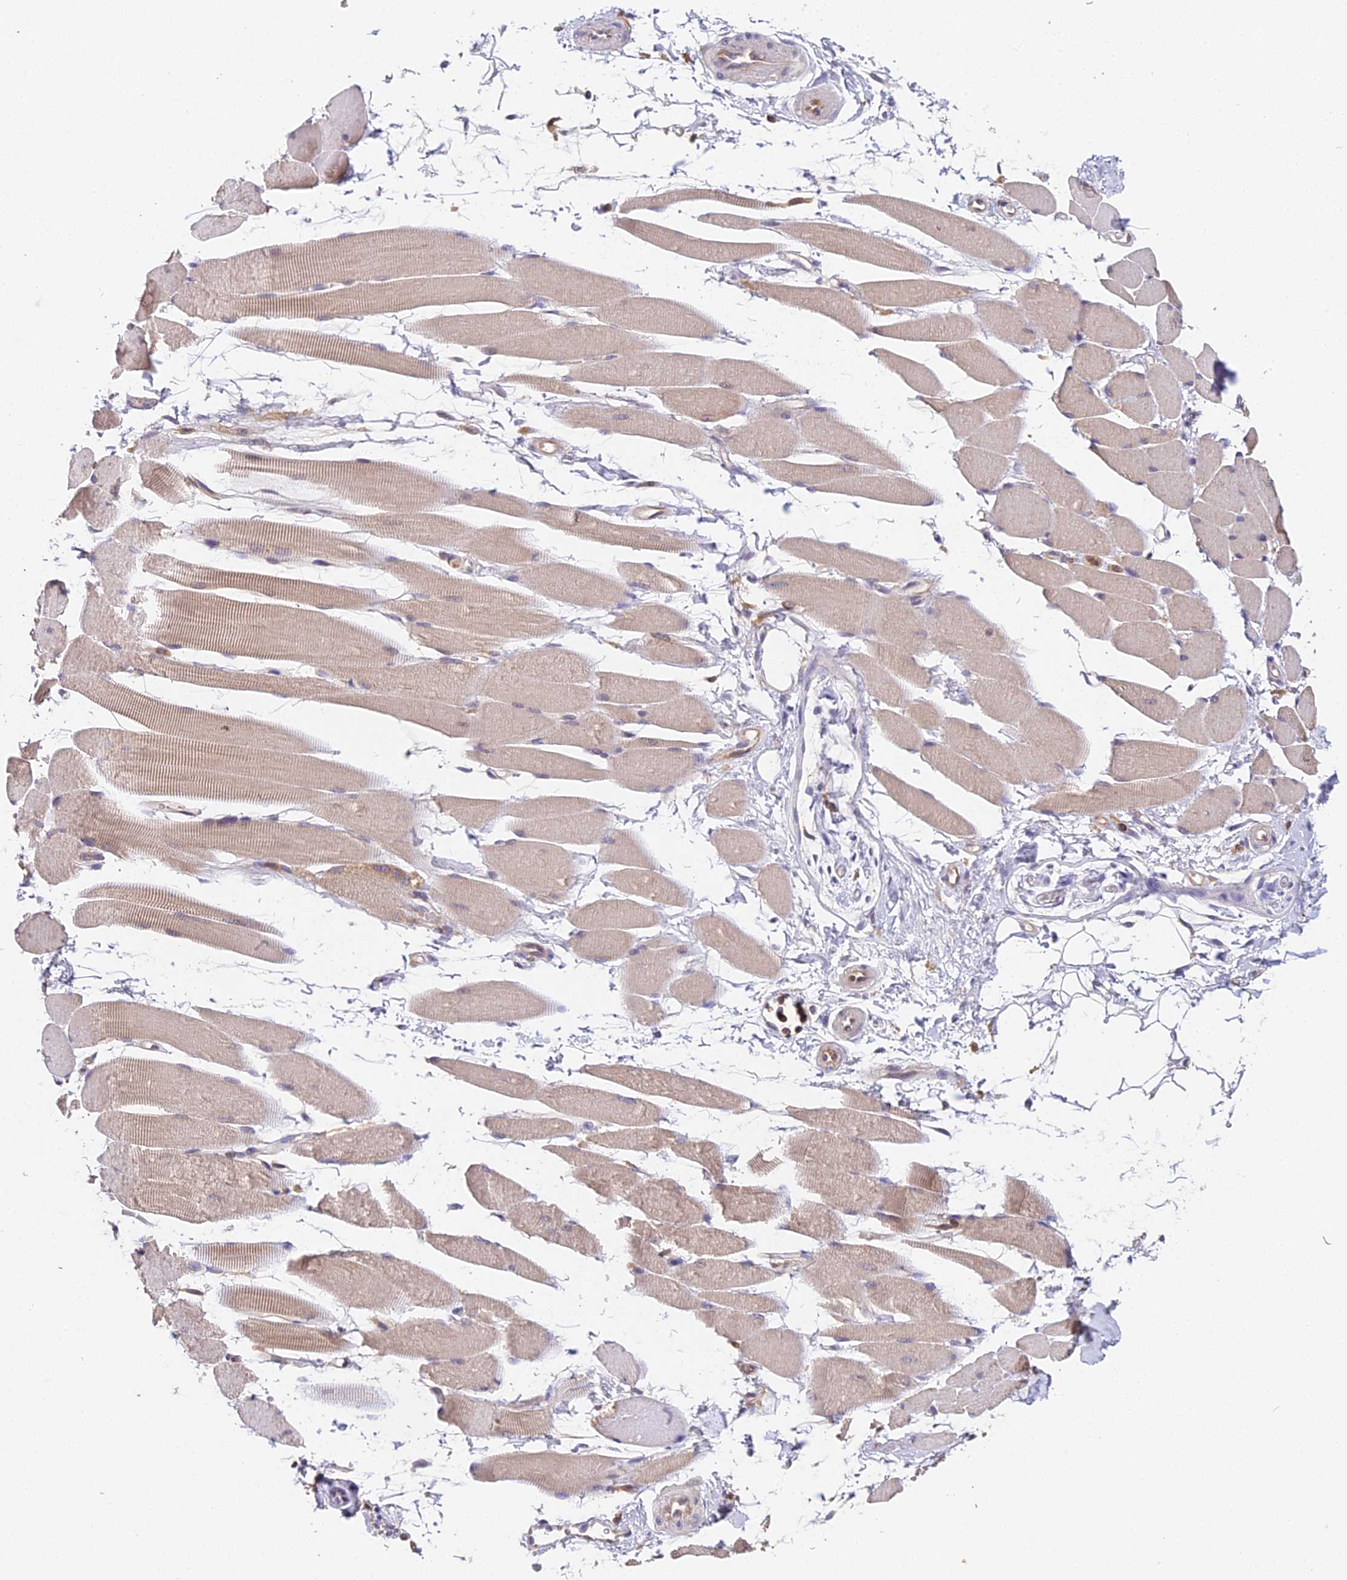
{"staining": {"intensity": "weak", "quantity": ">75%", "location": "cytoplasmic/membranous"}, "tissue": "skeletal muscle", "cell_type": "Myocytes", "image_type": "normal", "snomed": [{"axis": "morphology", "description": "Normal tissue, NOS"}, {"axis": "topography", "description": "Skeletal muscle"}, {"axis": "topography", "description": "Oral tissue"}, {"axis": "topography", "description": "Peripheral nerve tissue"}], "caption": "A photomicrograph showing weak cytoplasmic/membranous expression in about >75% of myocytes in unremarkable skeletal muscle, as visualized by brown immunohistochemical staining.", "gene": "TPRX1", "patient": {"sex": "female", "age": 84}}